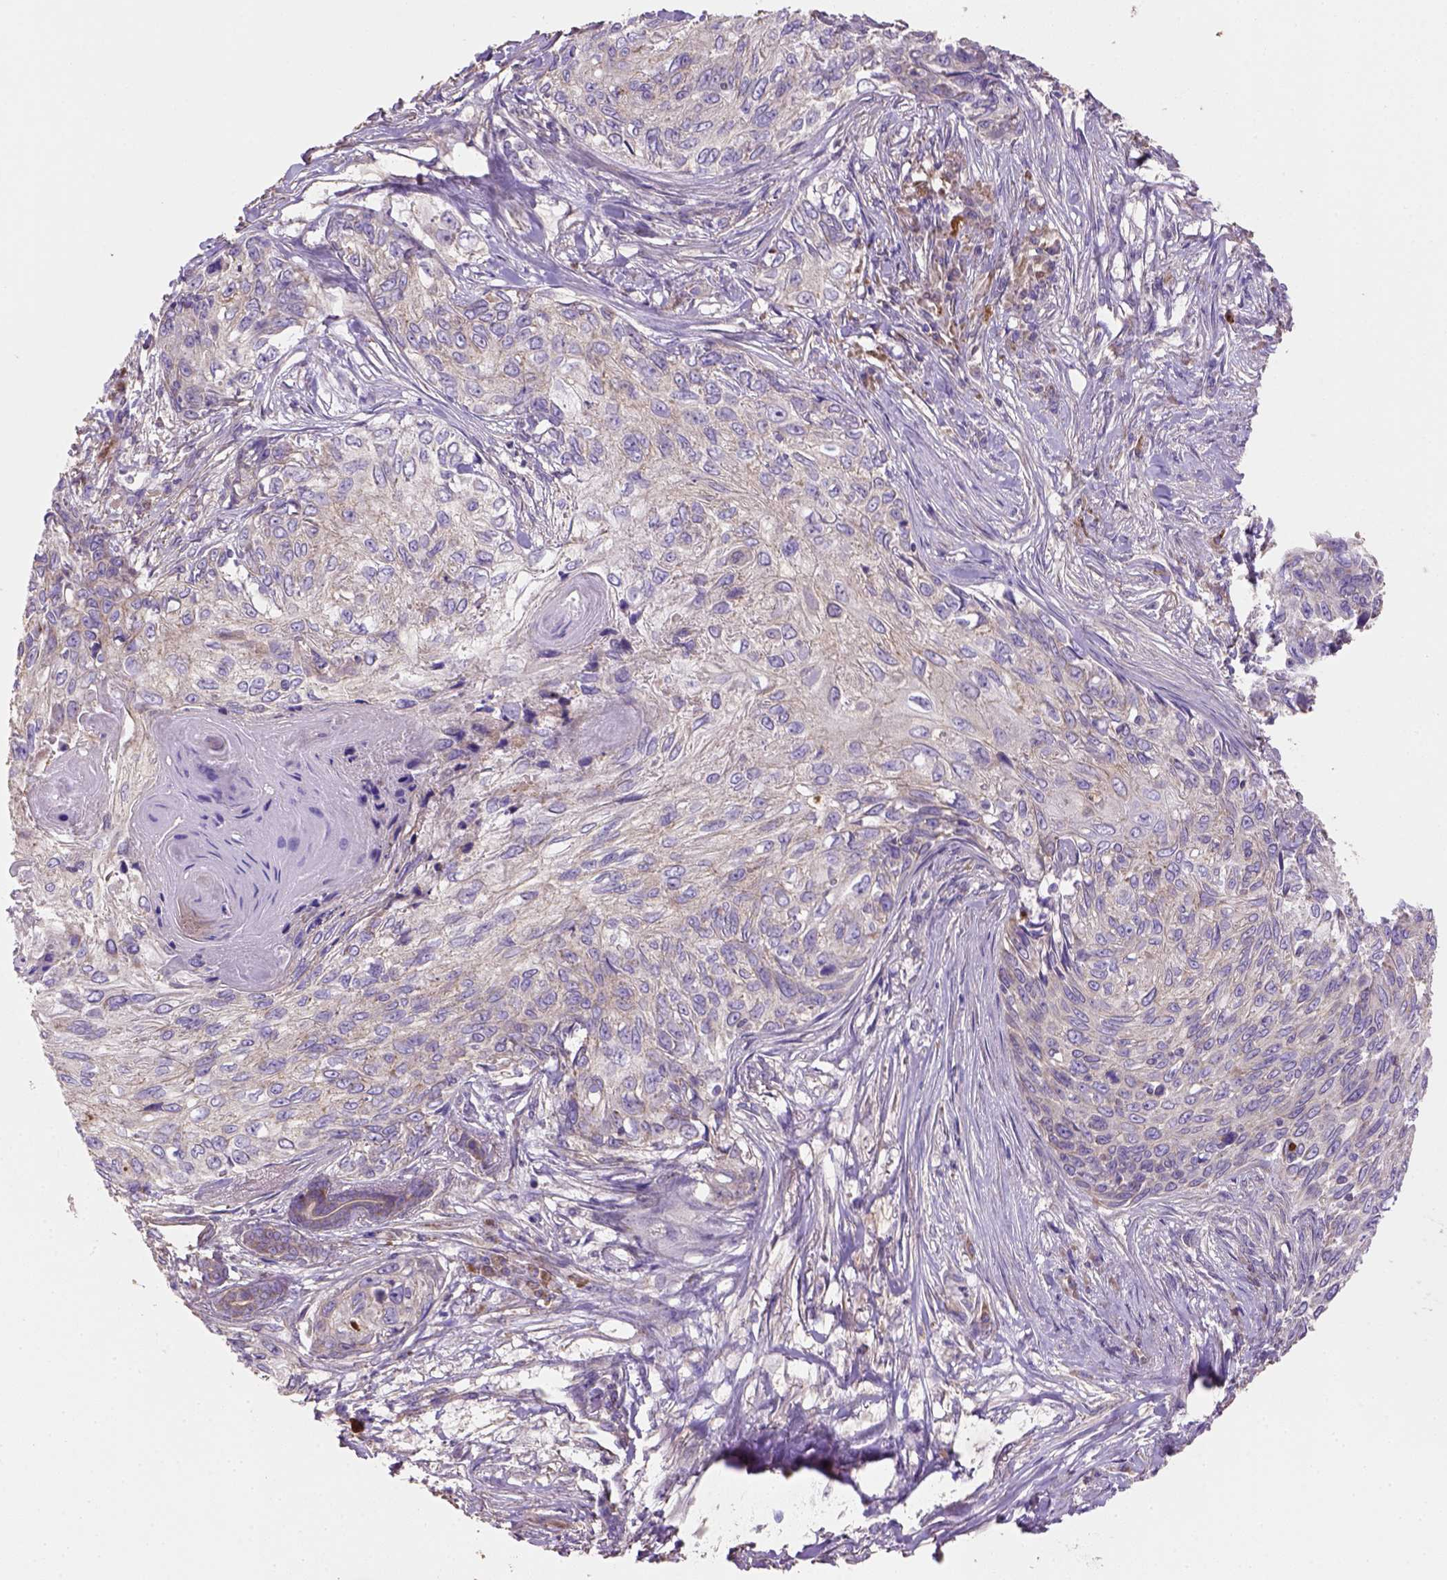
{"staining": {"intensity": "negative", "quantity": "none", "location": "none"}, "tissue": "skin cancer", "cell_type": "Tumor cells", "image_type": "cancer", "snomed": [{"axis": "morphology", "description": "Squamous cell carcinoma, NOS"}, {"axis": "topography", "description": "Skin"}], "caption": "Skin cancer was stained to show a protein in brown. There is no significant positivity in tumor cells.", "gene": "HTRA1", "patient": {"sex": "male", "age": 92}}